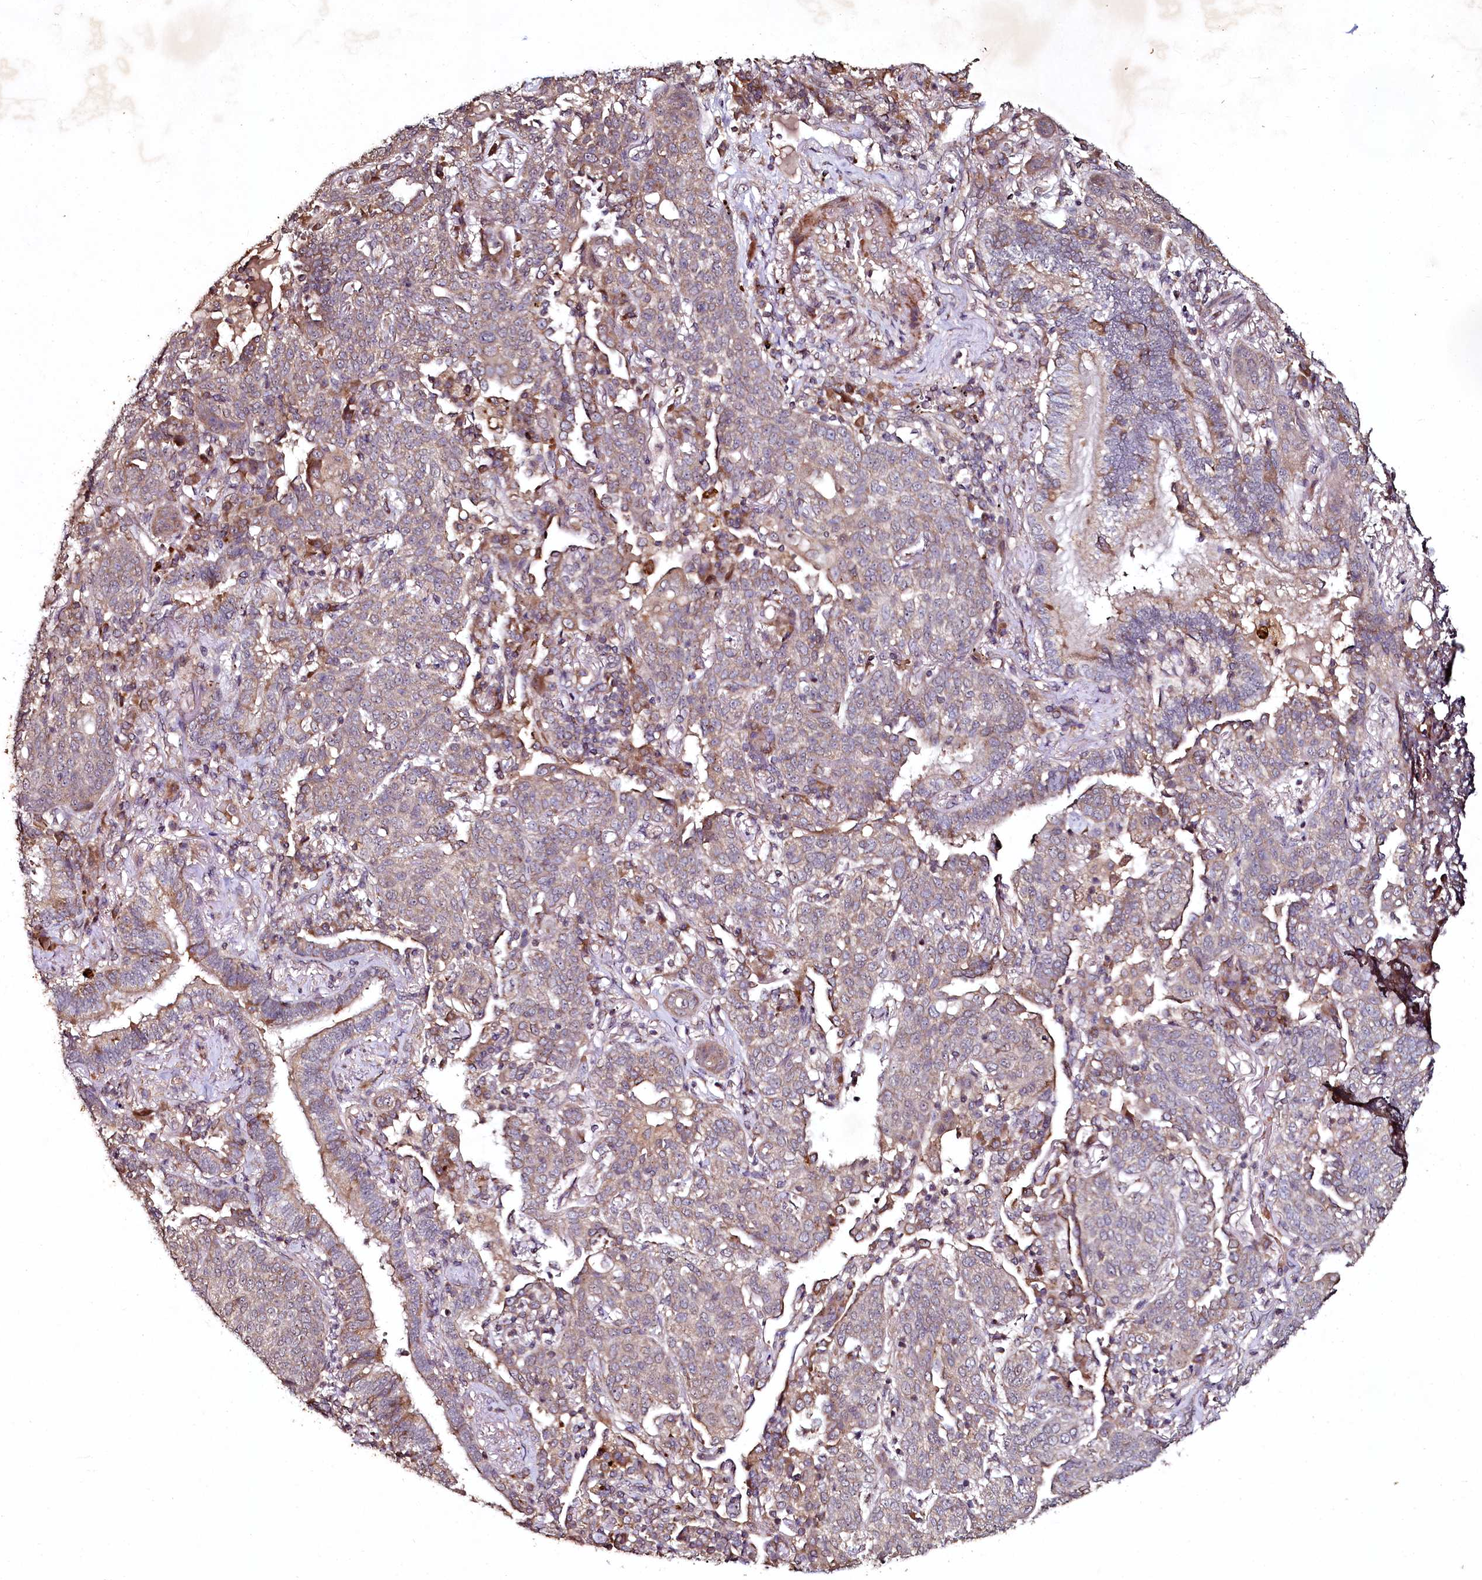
{"staining": {"intensity": "moderate", "quantity": "25%-75%", "location": "cytoplasmic/membranous"}, "tissue": "lung cancer", "cell_type": "Tumor cells", "image_type": "cancer", "snomed": [{"axis": "morphology", "description": "Squamous cell carcinoma, NOS"}, {"axis": "topography", "description": "Lung"}], "caption": "Moderate cytoplasmic/membranous expression for a protein is appreciated in approximately 25%-75% of tumor cells of lung squamous cell carcinoma using IHC.", "gene": "SEC24C", "patient": {"sex": "female", "age": 70}}